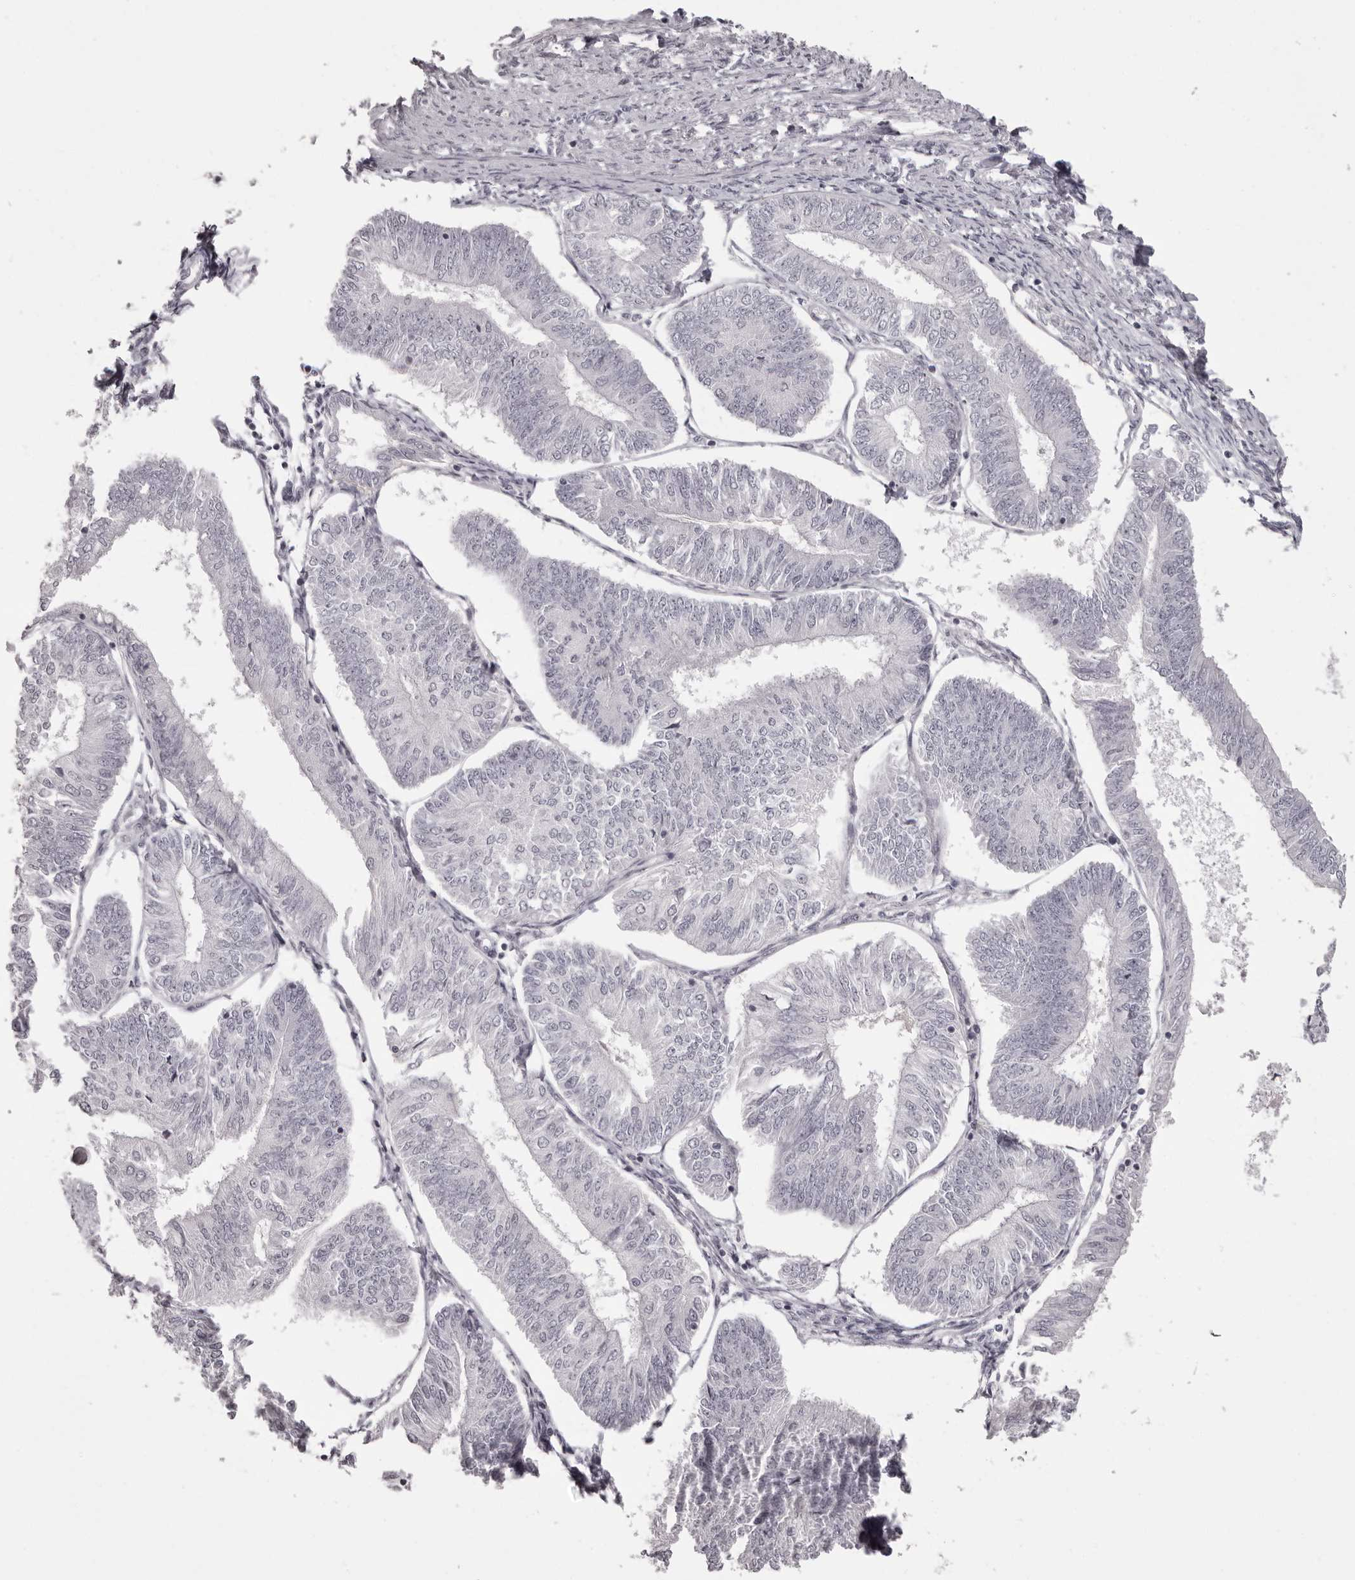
{"staining": {"intensity": "negative", "quantity": "none", "location": "none"}, "tissue": "endometrial cancer", "cell_type": "Tumor cells", "image_type": "cancer", "snomed": [{"axis": "morphology", "description": "Adenocarcinoma, NOS"}, {"axis": "topography", "description": "Endometrium"}], "caption": "Micrograph shows no significant protein staining in tumor cells of endometrial cancer (adenocarcinoma).", "gene": "C8orf74", "patient": {"sex": "female", "age": 58}}